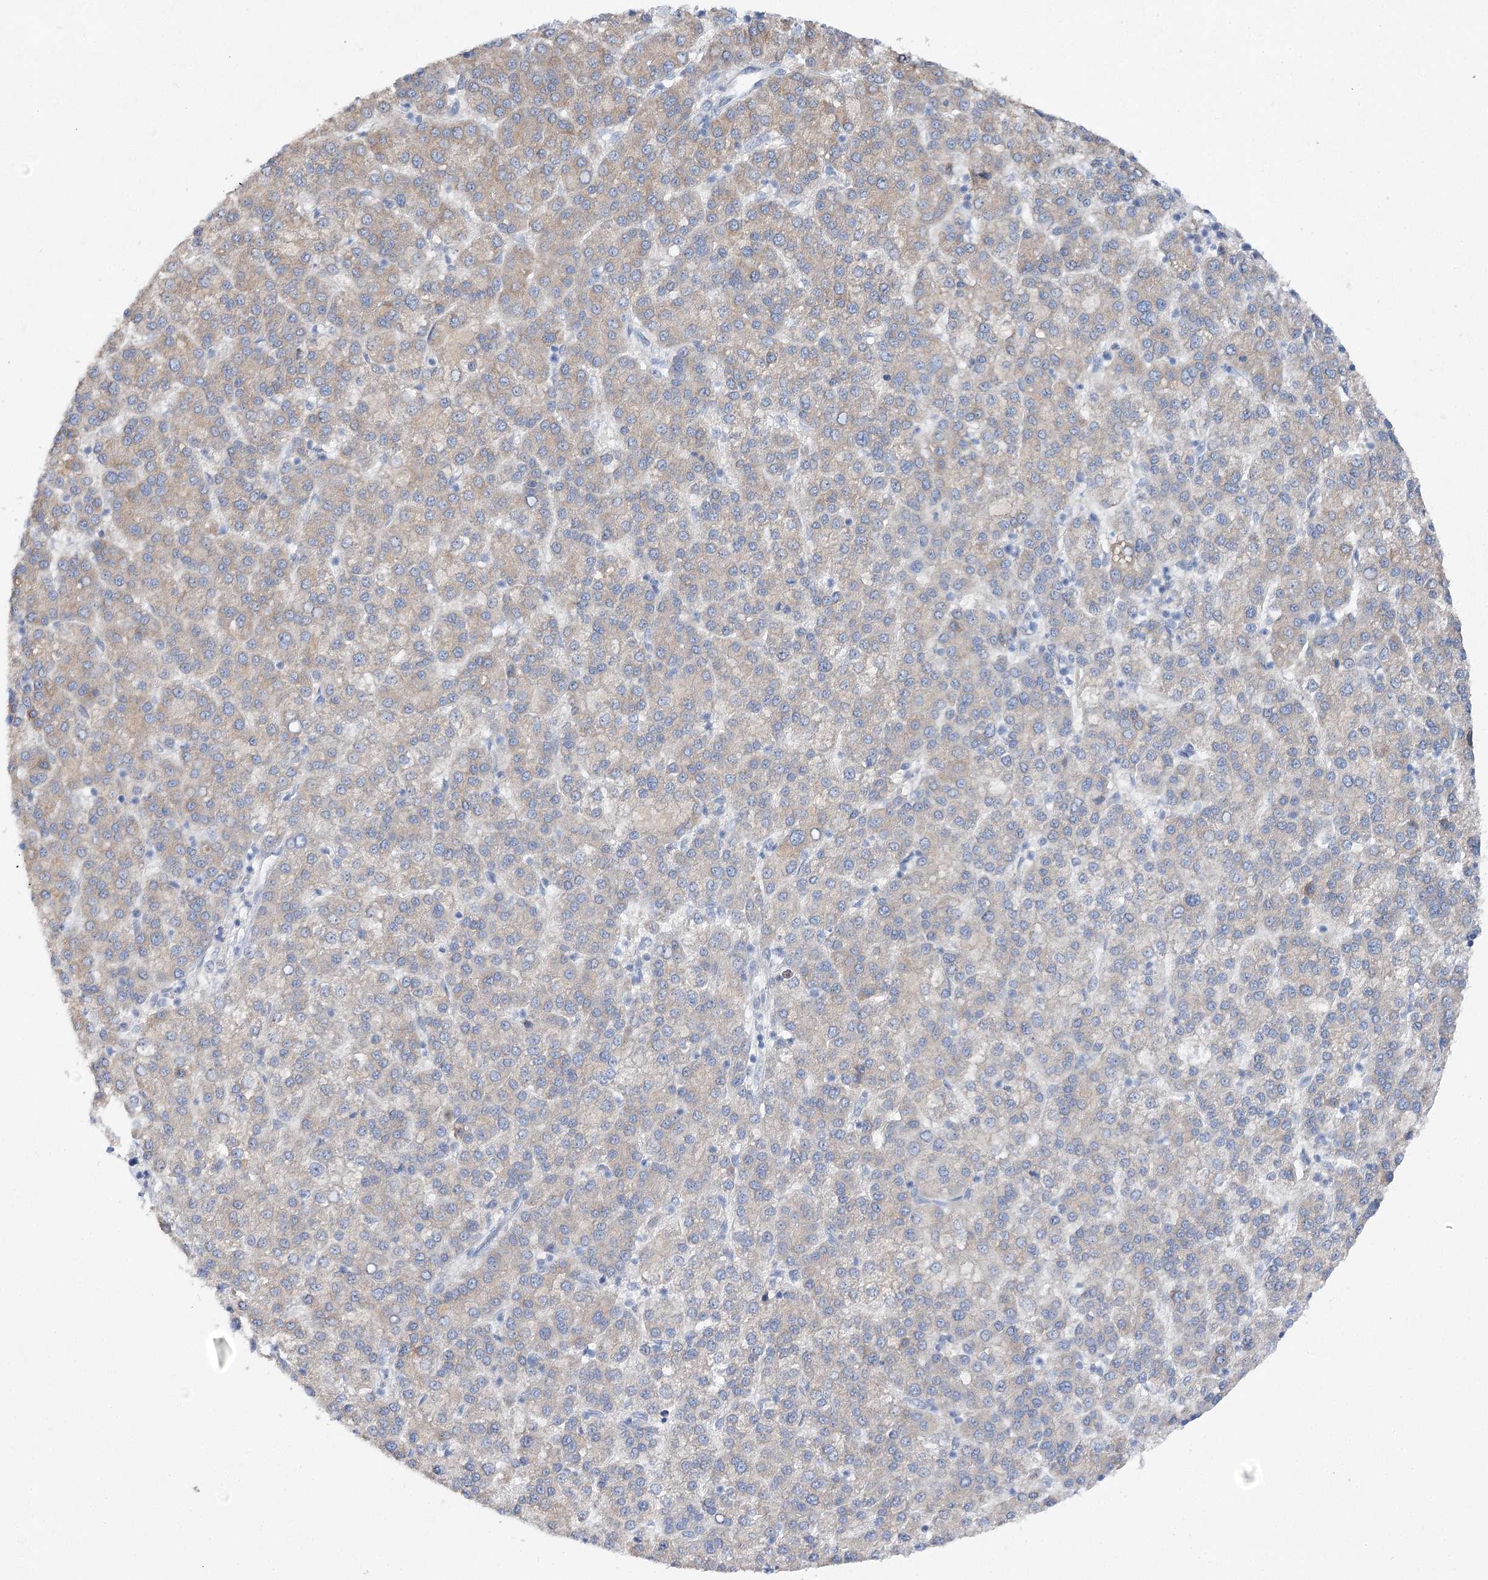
{"staining": {"intensity": "negative", "quantity": "none", "location": "none"}, "tissue": "liver cancer", "cell_type": "Tumor cells", "image_type": "cancer", "snomed": [{"axis": "morphology", "description": "Carcinoma, Hepatocellular, NOS"}, {"axis": "topography", "description": "Liver"}], "caption": "Tumor cells are negative for brown protein staining in liver cancer (hepatocellular carcinoma).", "gene": "LRRC14B", "patient": {"sex": "female", "age": 58}}